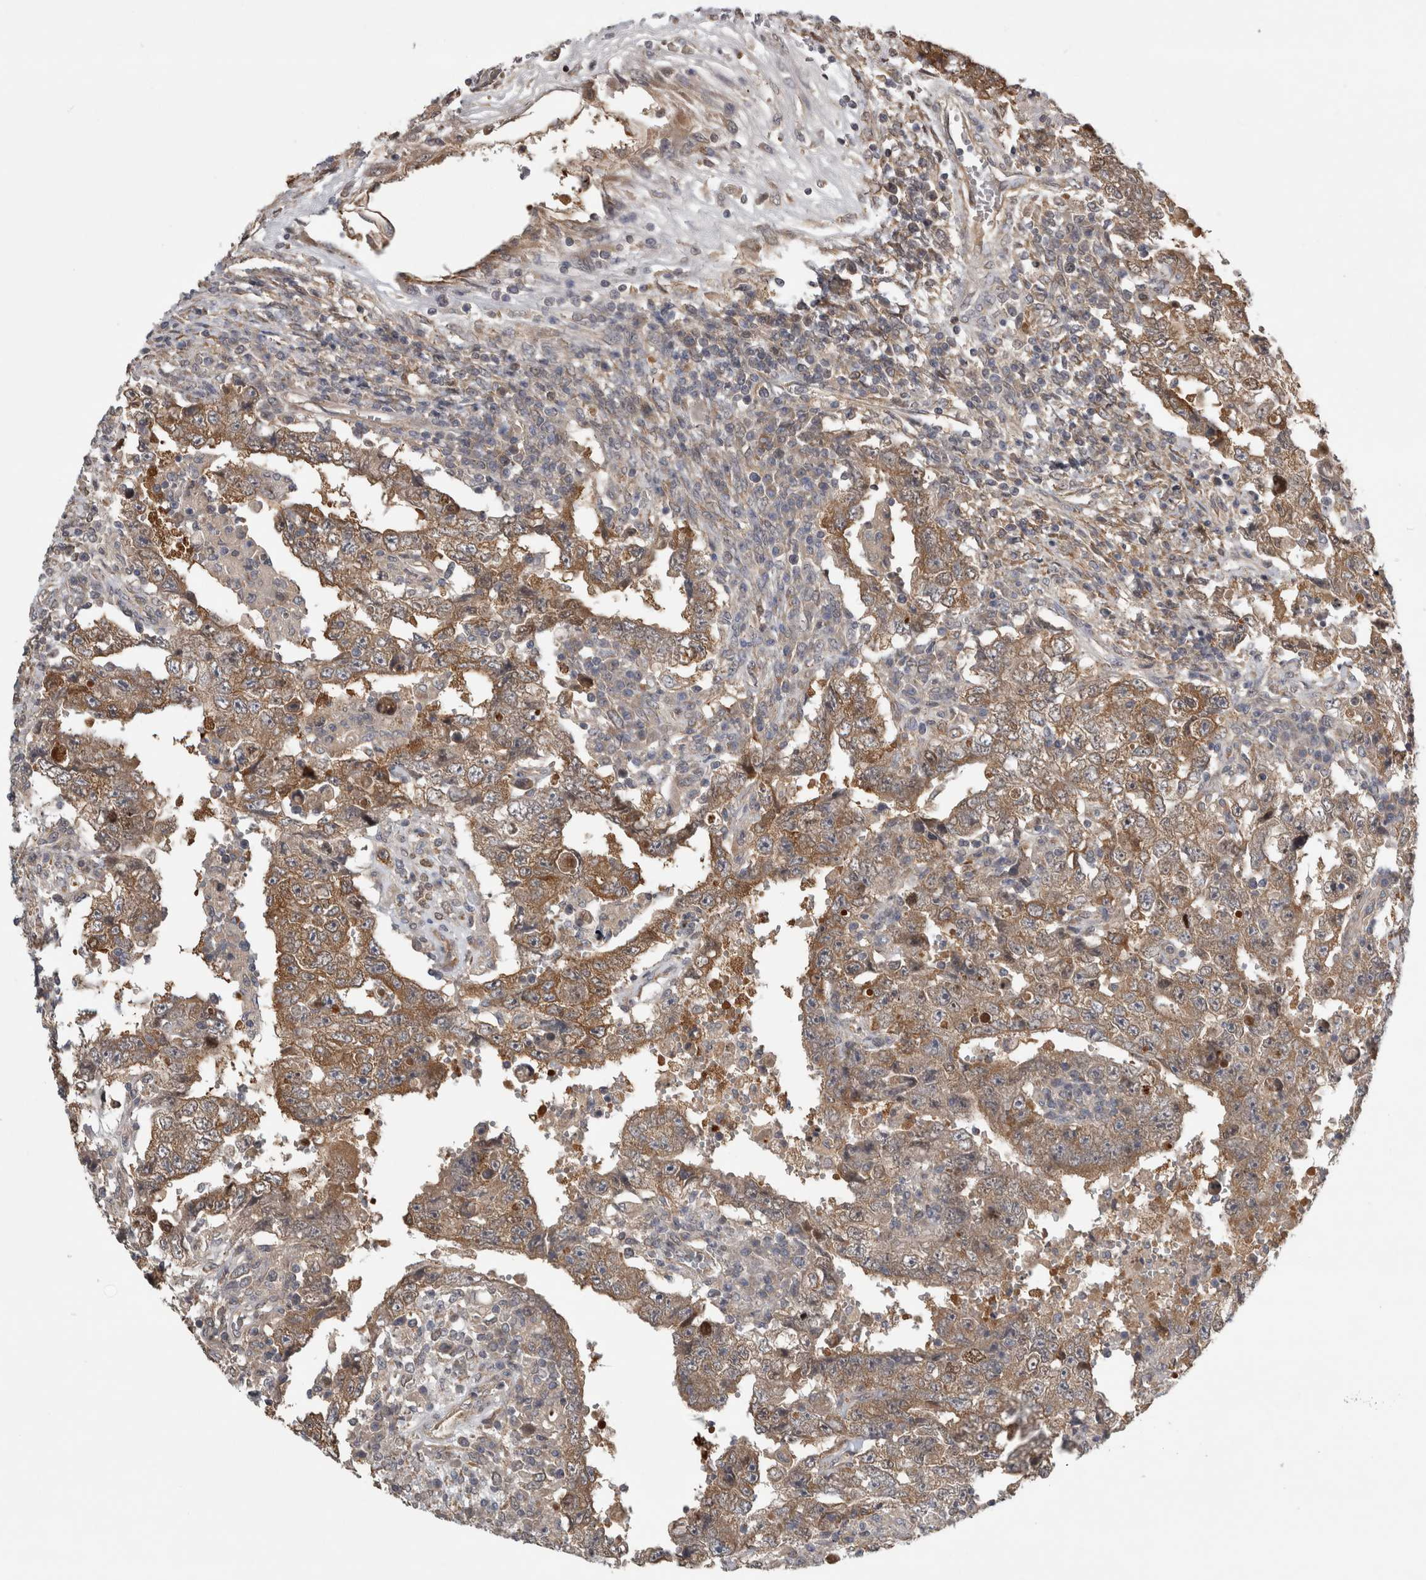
{"staining": {"intensity": "moderate", "quantity": ">75%", "location": "cytoplasmic/membranous"}, "tissue": "testis cancer", "cell_type": "Tumor cells", "image_type": "cancer", "snomed": [{"axis": "morphology", "description": "Carcinoma, Embryonal, NOS"}, {"axis": "topography", "description": "Testis"}], "caption": "Immunohistochemistry (DAB) staining of human testis cancer (embryonal carcinoma) displays moderate cytoplasmic/membranous protein positivity in about >75% of tumor cells.", "gene": "TRMT61B", "patient": {"sex": "male", "age": 26}}